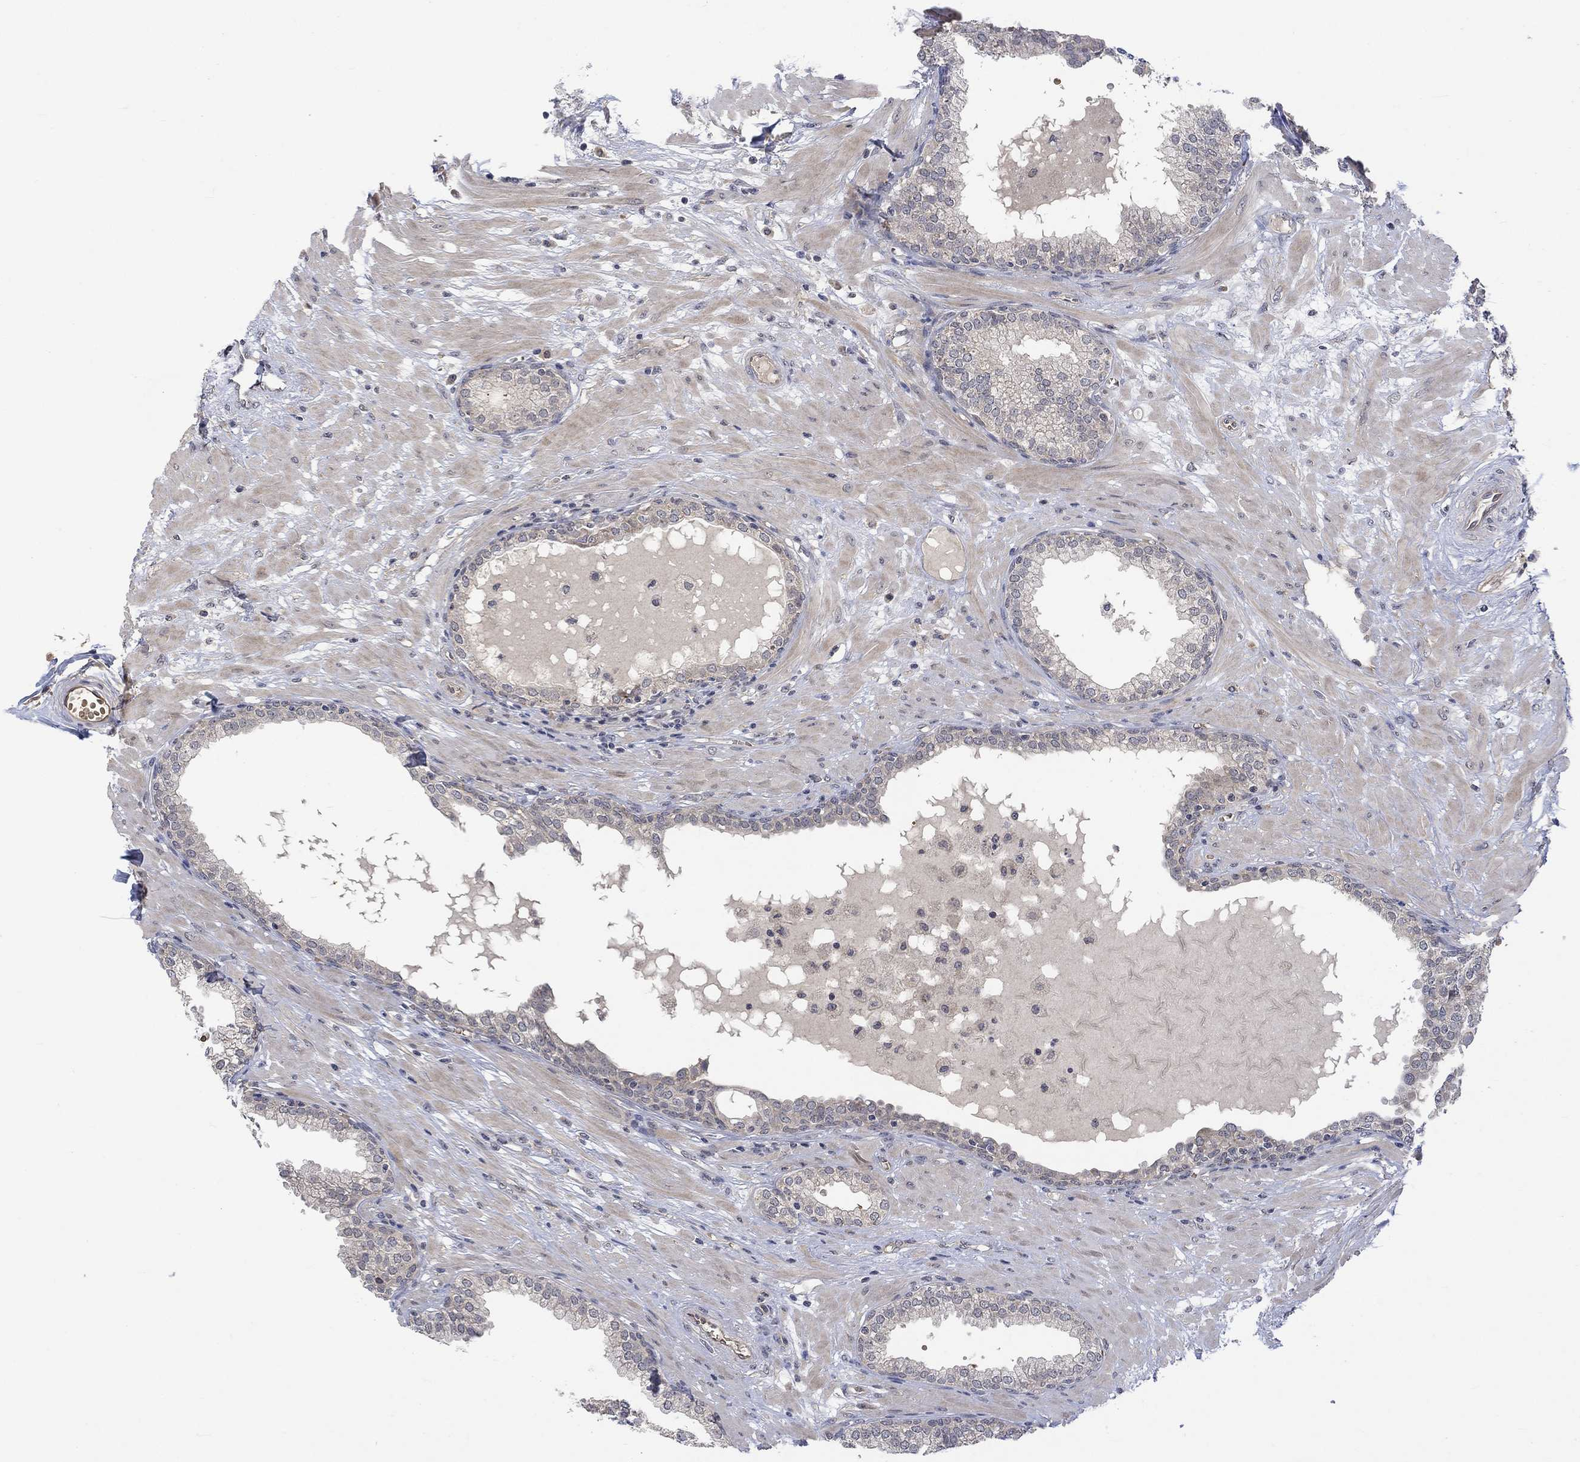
{"staining": {"intensity": "weak", "quantity": "25%-75%", "location": "cytoplasmic/membranous"}, "tissue": "prostate", "cell_type": "Glandular cells", "image_type": "normal", "snomed": [{"axis": "morphology", "description": "Normal tissue, NOS"}, {"axis": "topography", "description": "Prostate"}], "caption": "Glandular cells display low levels of weak cytoplasmic/membranous positivity in about 25%-75% of cells in normal prostate.", "gene": "GRIN2D", "patient": {"sex": "male", "age": 64}}